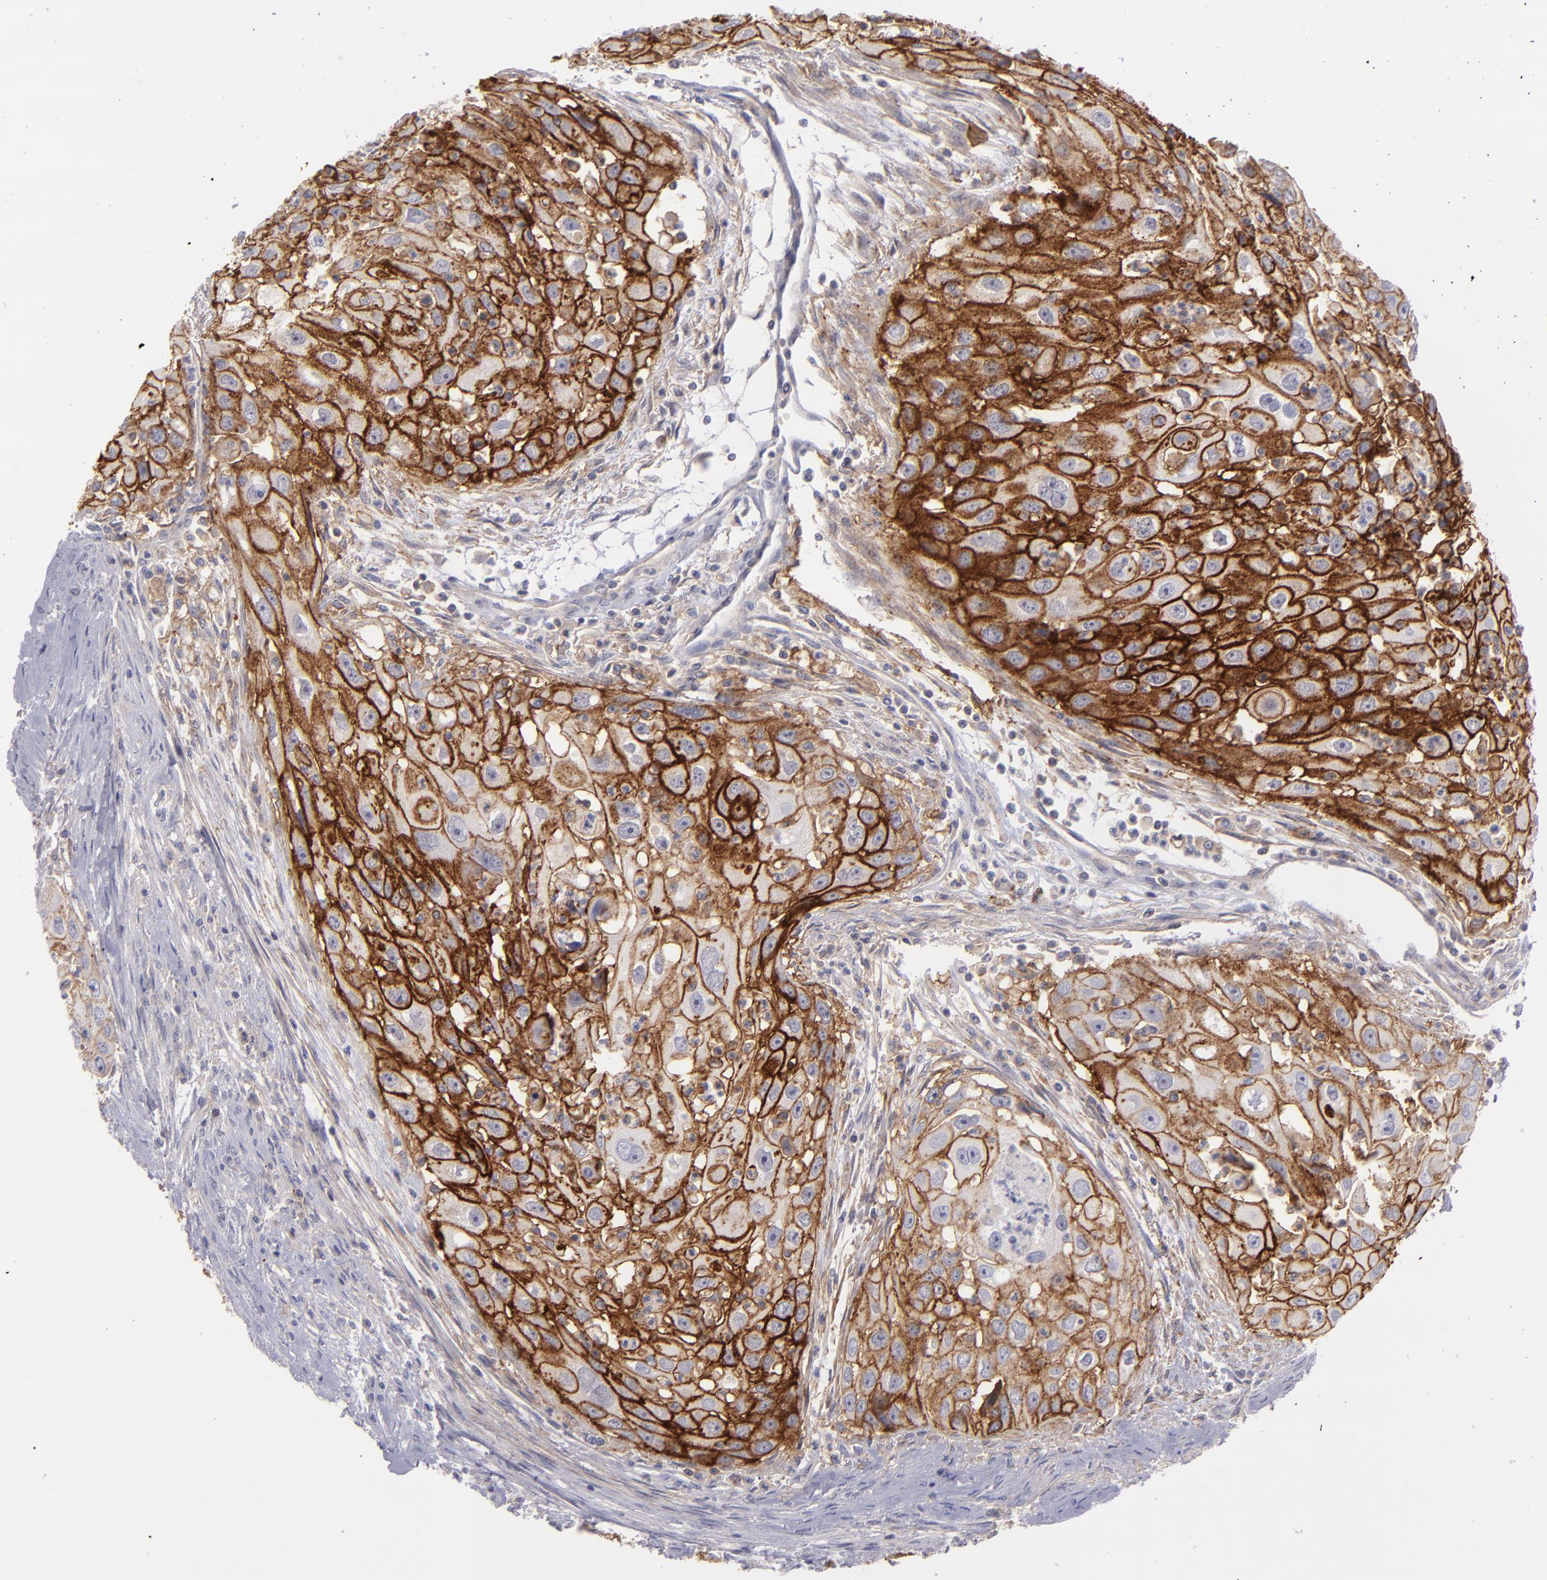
{"staining": {"intensity": "strong", "quantity": ">75%", "location": "cytoplasmic/membranous"}, "tissue": "head and neck cancer", "cell_type": "Tumor cells", "image_type": "cancer", "snomed": [{"axis": "morphology", "description": "Squamous cell carcinoma, NOS"}, {"axis": "topography", "description": "Head-Neck"}], "caption": "Head and neck squamous cell carcinoma was stained to show a protein in brown. There is high levels of strong cytoplasmic/membranous positivity in approximately >75% of tumor cells. Nuclei are stained in blue.", "gene": "BSG", "patient": {"sex": "male", "age": 64}}